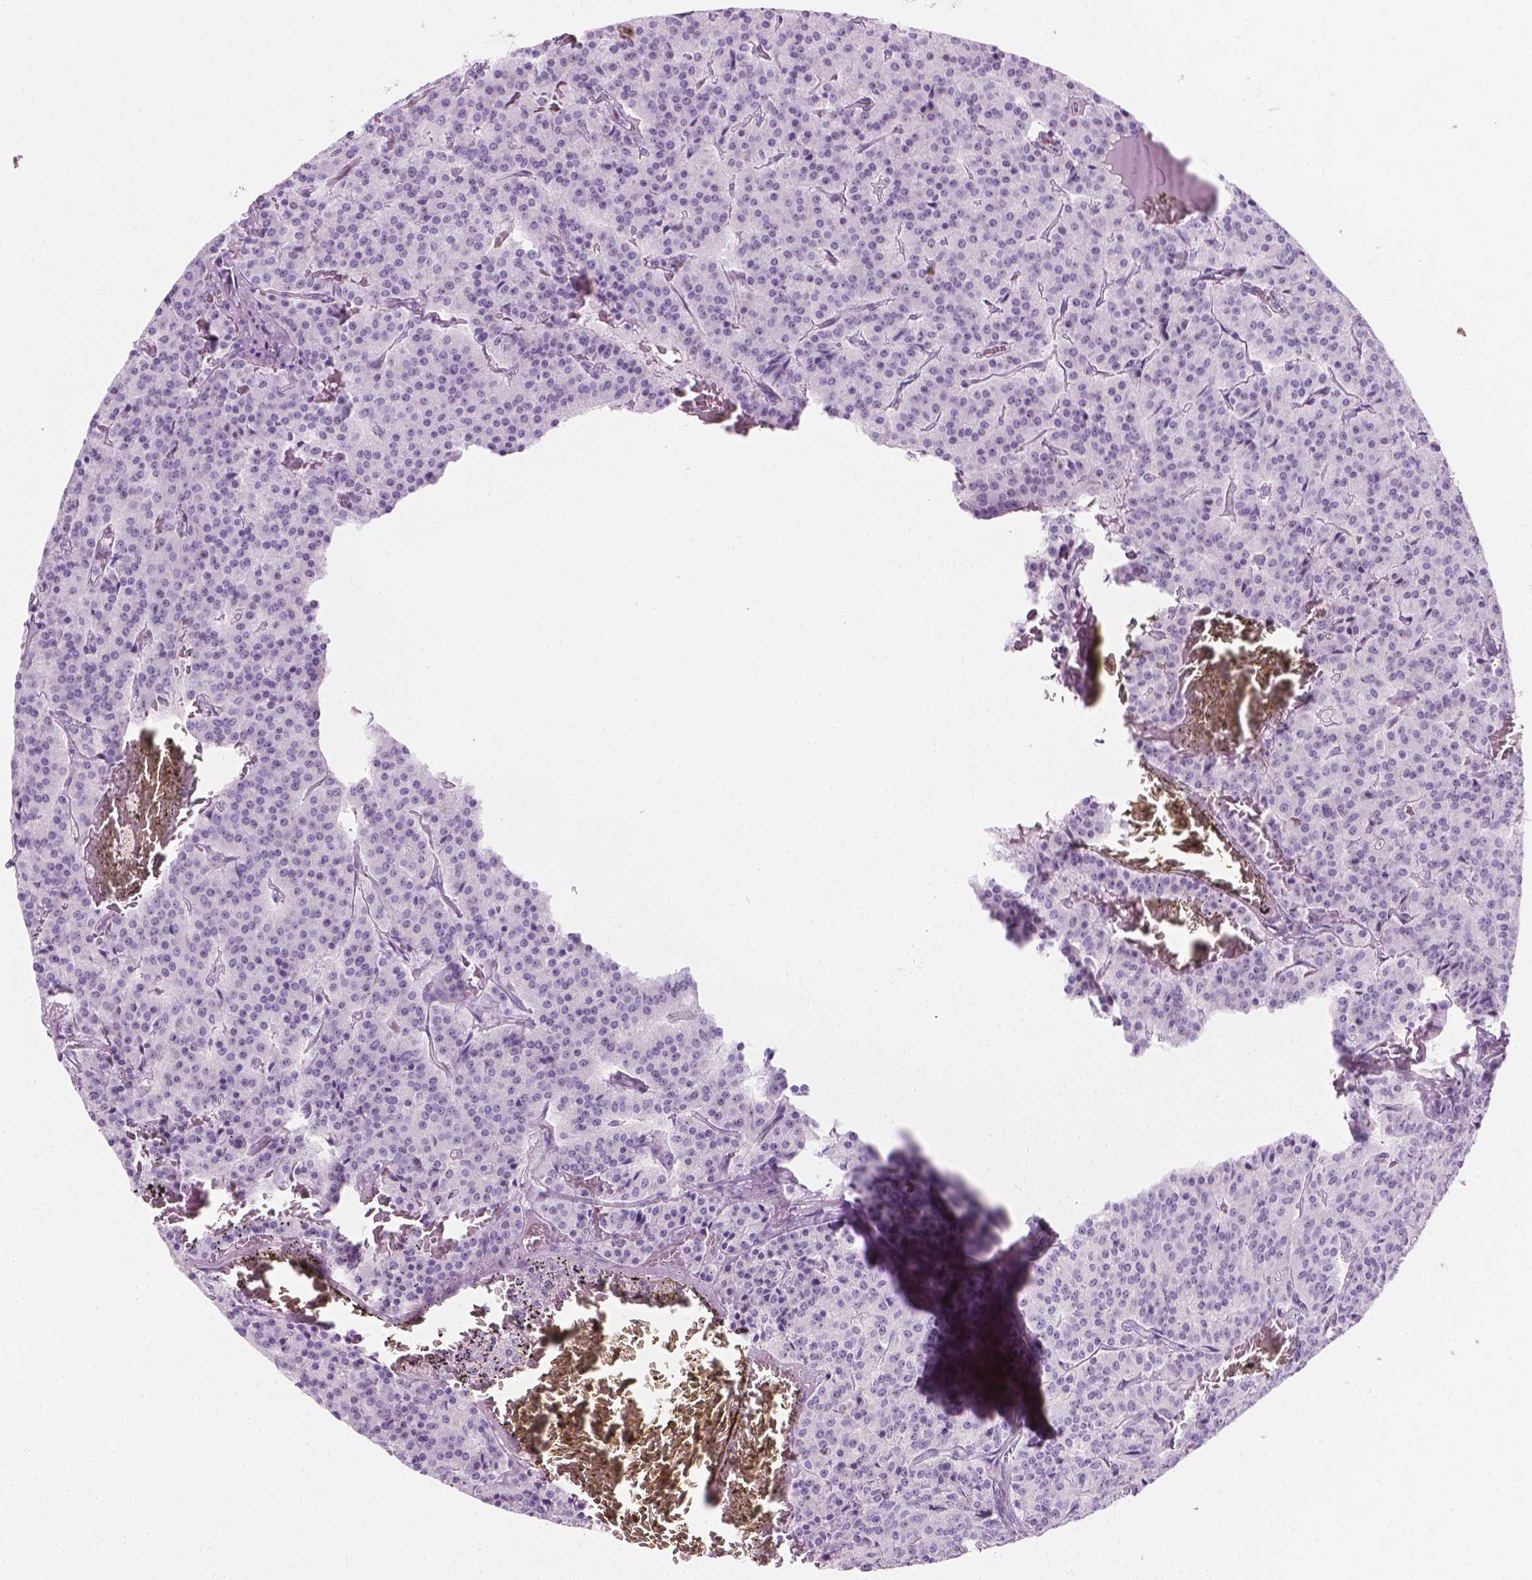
{"staining": {"intensity": "negative", "quantity": "none", "location": "none"}, "tissue": "carcinoid", "cell_type": "Tumor cells", "image_type": "cancer", "snomed": [{"axis": "morphology", "description": "Carcinoid, malignant, NOS"}, {"axis": "topography", "description": "Lung"}], "caption": "Protein analysis of malignant carcinoid reveals no significant expression in tumor cells. (Immunohistochemistry (ihc), brightfield microscopy, high magnification).", "gene": "NOL7", "patient": {"sex": "male", "age": 70}}